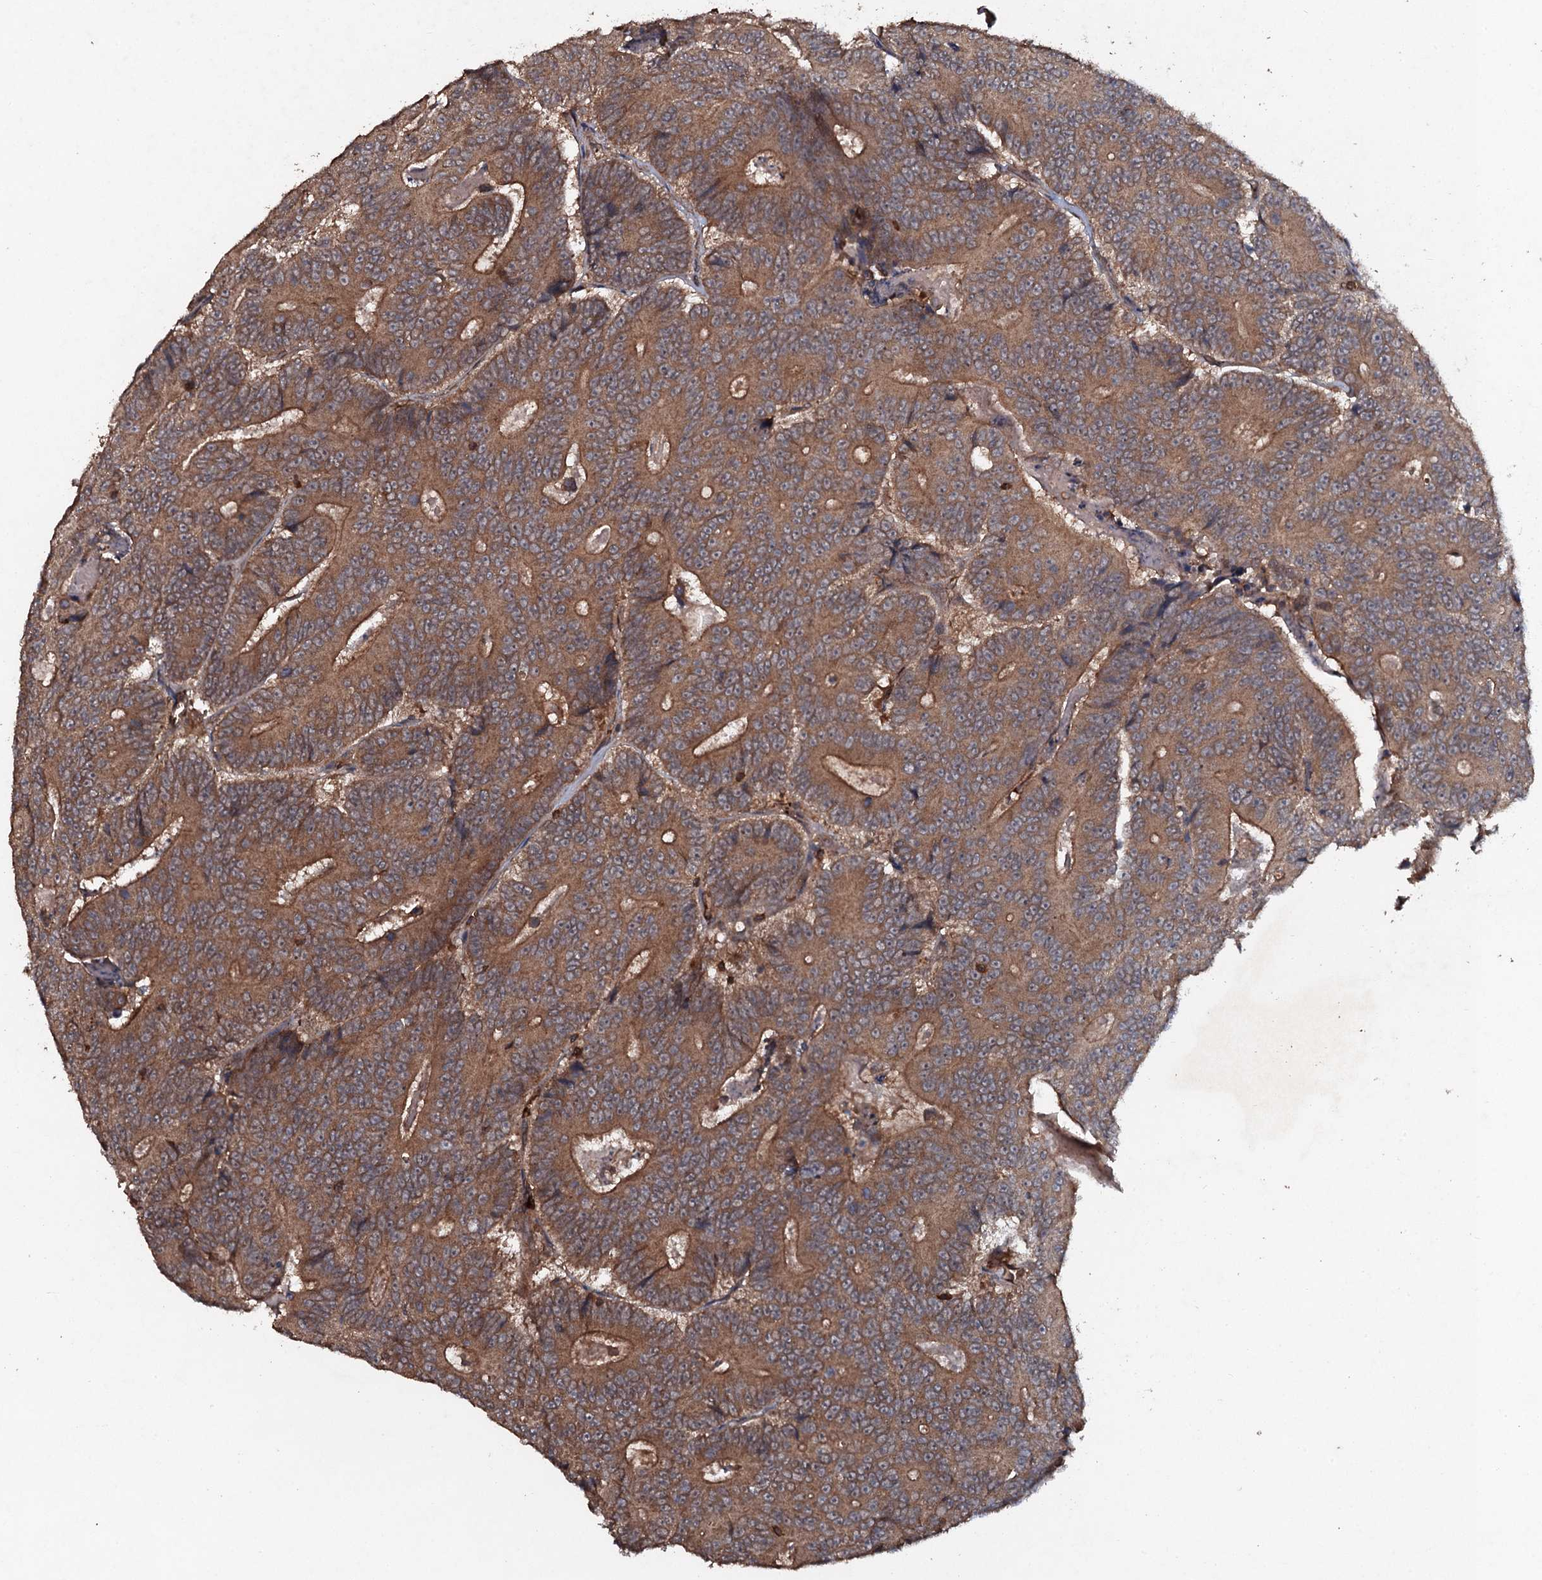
{"staining": {"intensity": "moderate", "quantity": ">75%", "location": "cytoplasmic/membranous"}, "tissue": "colorectal cancer", "cell_type": "Tumor cells", "image_type": "cancer", "snomed": [{"axis": "morphology", "description": "Adenocarcinoma, NOS"}, {"axis": "topography", "description": "Colon"}], "caption": "The histopathology image displays a brown stain indicating the presence of a protein in the cytoplasmic/membranous of tumor cells in adenocarcinoma (colorectal).", "gene": "ADGRG3", "patient": {"sex": "male", "age": 83}}